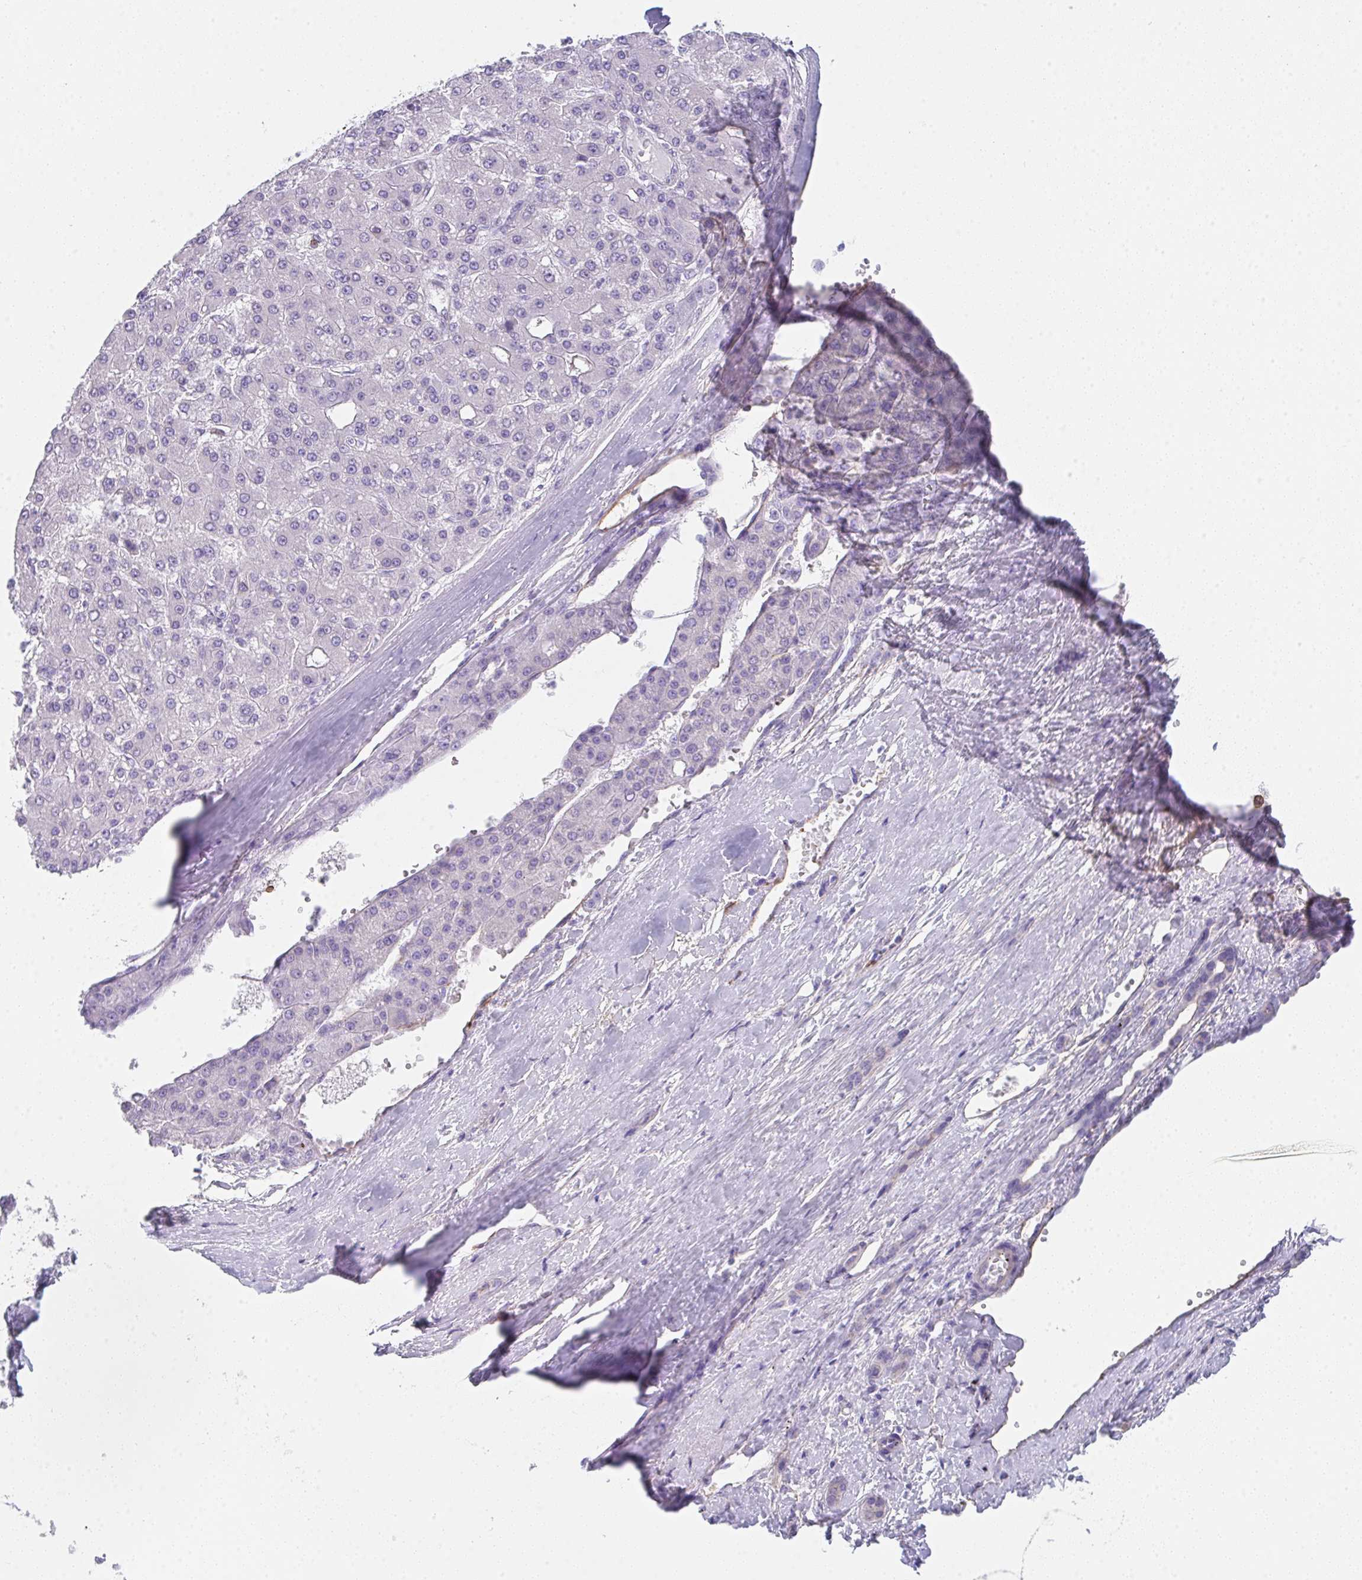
{"staining": {"intensity": "negative", "quantity": "none", "location": "none"}, "tissue": "liver cancer", "cell_type": "Tumor cells", "image_type": "cancer", "snomed": [{"axis": "morphology", "description": "Carcinoma, Hepatocellular, NOS"}, {"axis": "topography", "description": "Liver"}], "caption": "This is an immunohistochemistry photomicrograph of human liver cancer. There is no positivity in tumor cells.", "gene": "DBN1", "patient": {"sex": "male", "age": 67}}